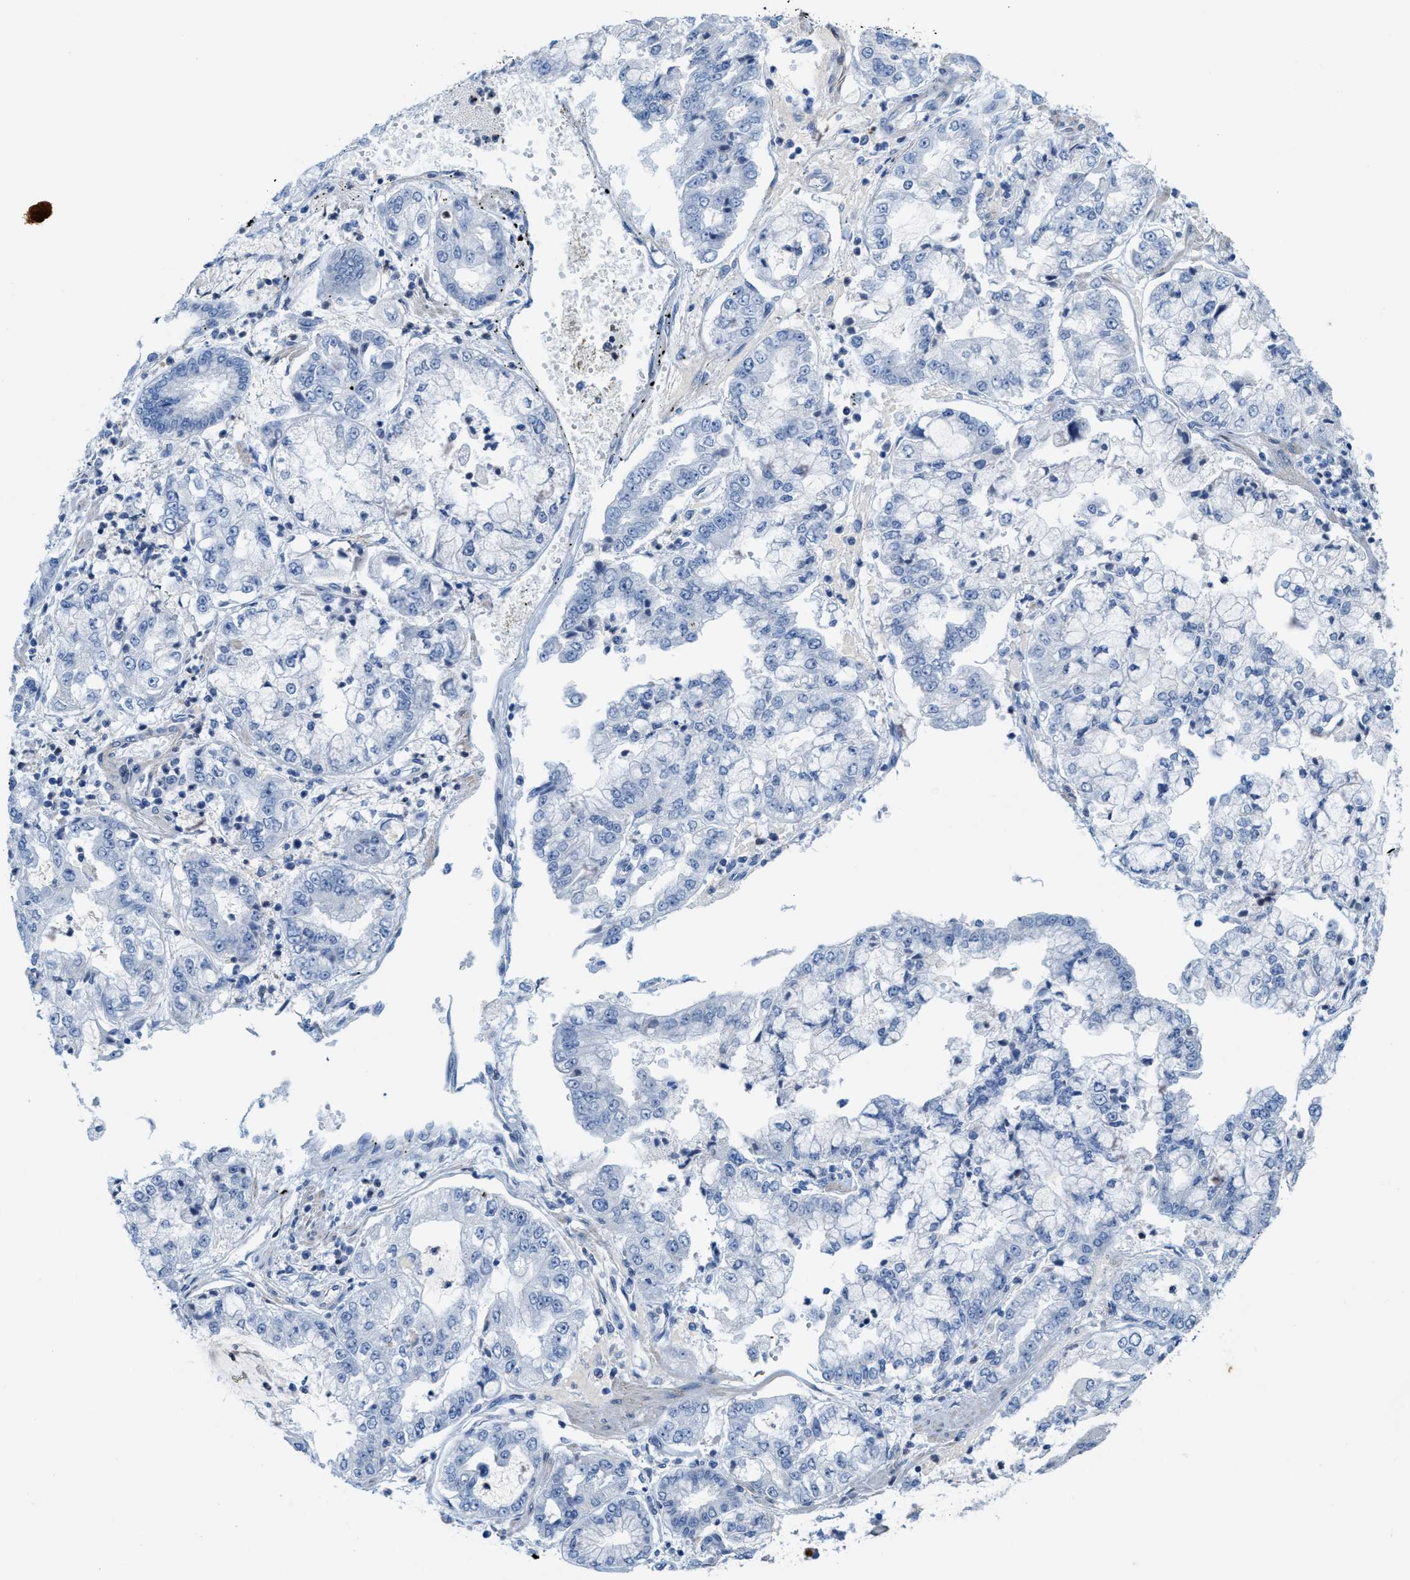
{"staining": {"intensity": "negative", "quantity": "none", "location": "none"}, "tissue": "stomach cancer", "cell_type": "Tumor cells", "image_type": "cancer", "snomed": [{"axis": "morphology", "description": "Adenocarcinoma, NOS"}, {"axis": "topography", "description": "Stomach"}], "caption": "IHC of stomach adenocarcinoma shows no staining in tumor cells.", "gene": "CPA2", "patient": {"sex": "male", "age": 76}}